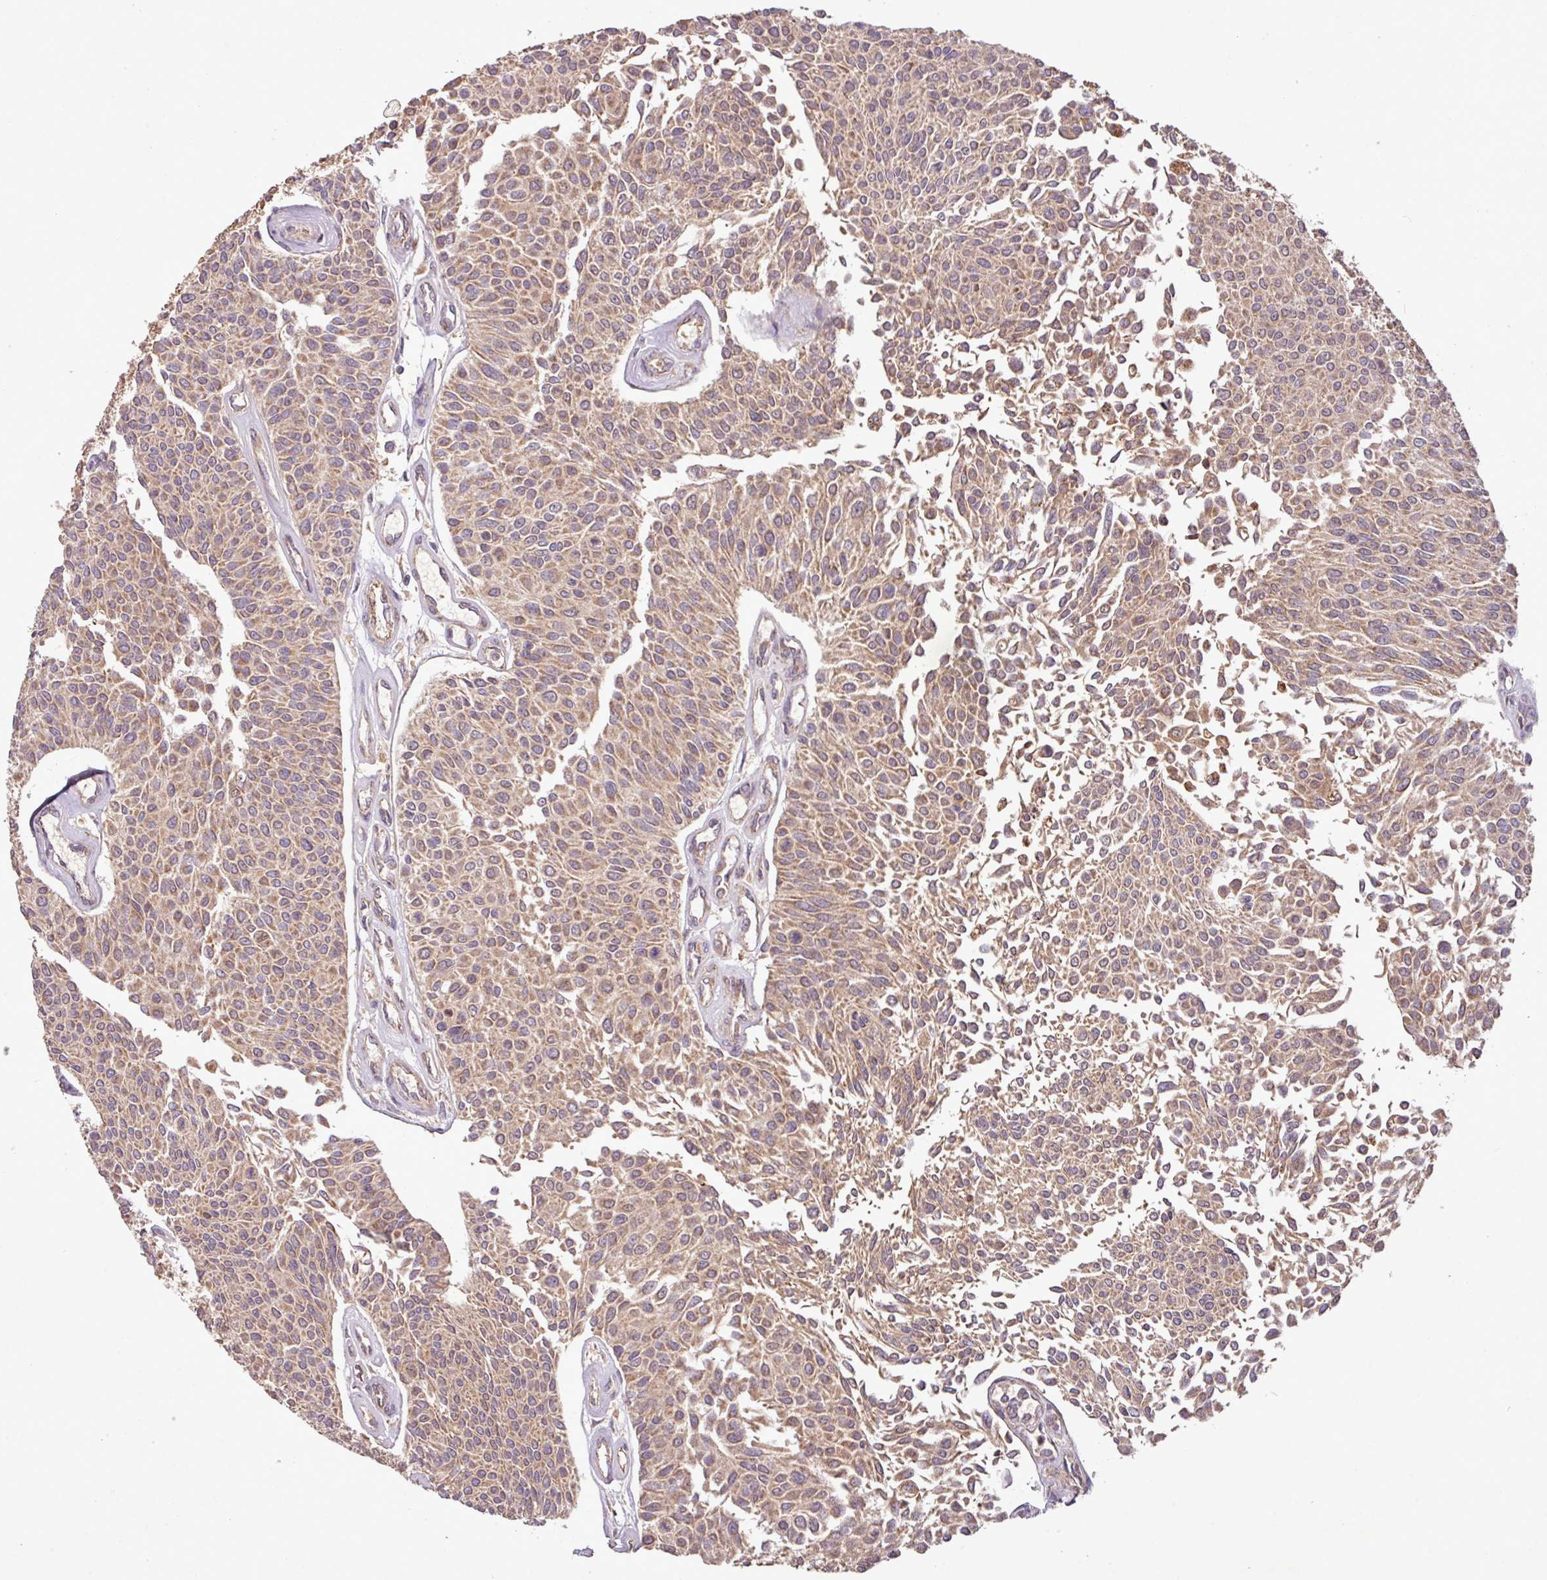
{"staining": {"intensity": "moderate", "quantity": ">75%", "location": "cytoplasmic/membranous"}, "tissue": "urothelial cancer", "cell_type": "Tumor cells", "image_type": "cancer", "snomed": [{"axis": "morphology", "description": "Urothelial carcinoma, NOS"}, {"axis": "topography", "description": "Urinary bladder"}], "caption": "Moderate cytoplasmic/membranous expression for a protein is present in approximately >75% of tumor cells of transitional cell carcinoma using immunohistochemistry.", "gene": "YPEL3", "patient": {"sex": "male", "age": 55}}